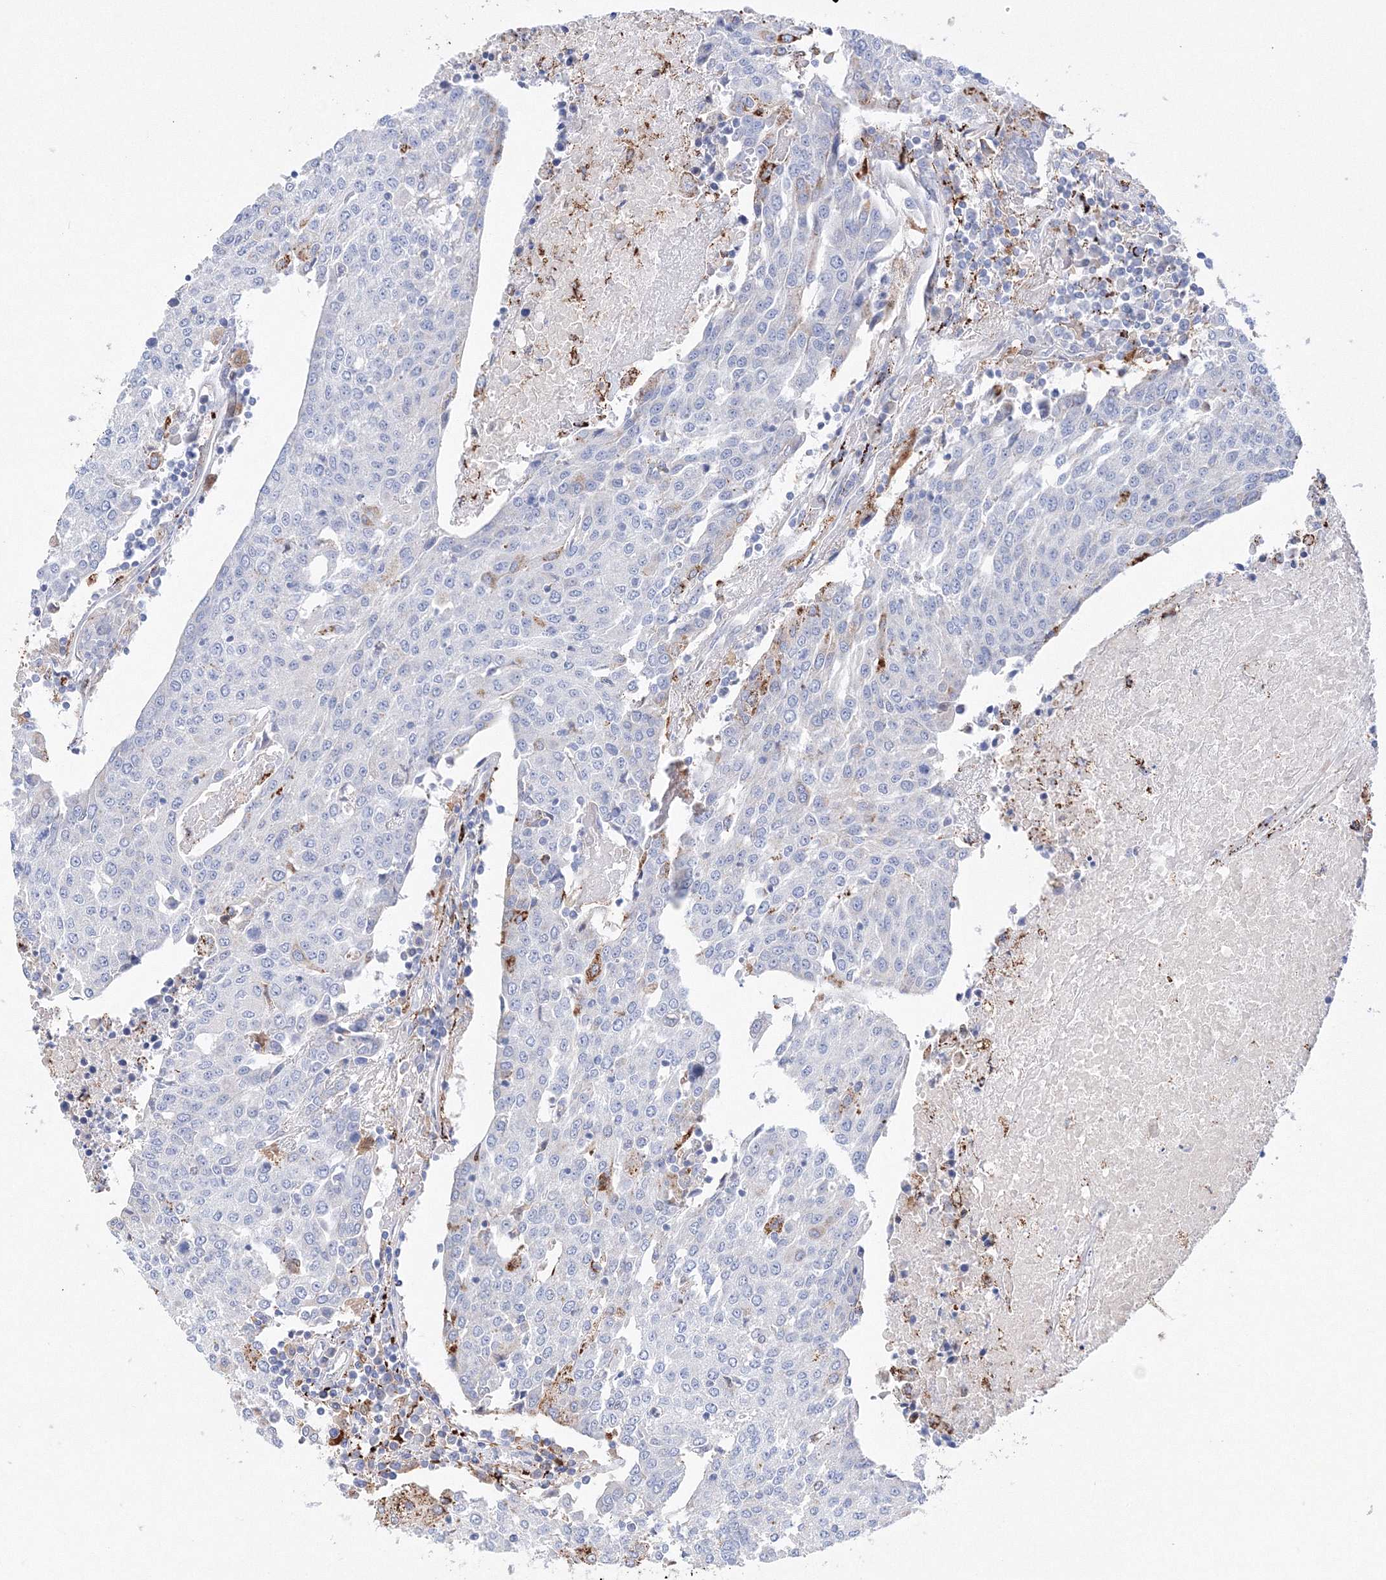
{"staining": {"intensity": "negative", "quantity": "none", "location": "none"}, "tissue": "urothelial cancer", "cell_type": "Tumor cells", "image_type": "cancer", "snomed": [{"axis": "morphology", "description": "Urothelial carcinoma, High grade"}, {"axis": "topography", "description": "Urinary bladder"}], "caption": "Immunohistochemistry histopathology image of neoplastic tissue: urothelial carcinoma (high-grade) stained with DAB (3,3'-diaminobenzidine) shows no significant protein staining in tumor cells.", "gene": "MERTK", "patient": {"sex": "female", "age": 85}}